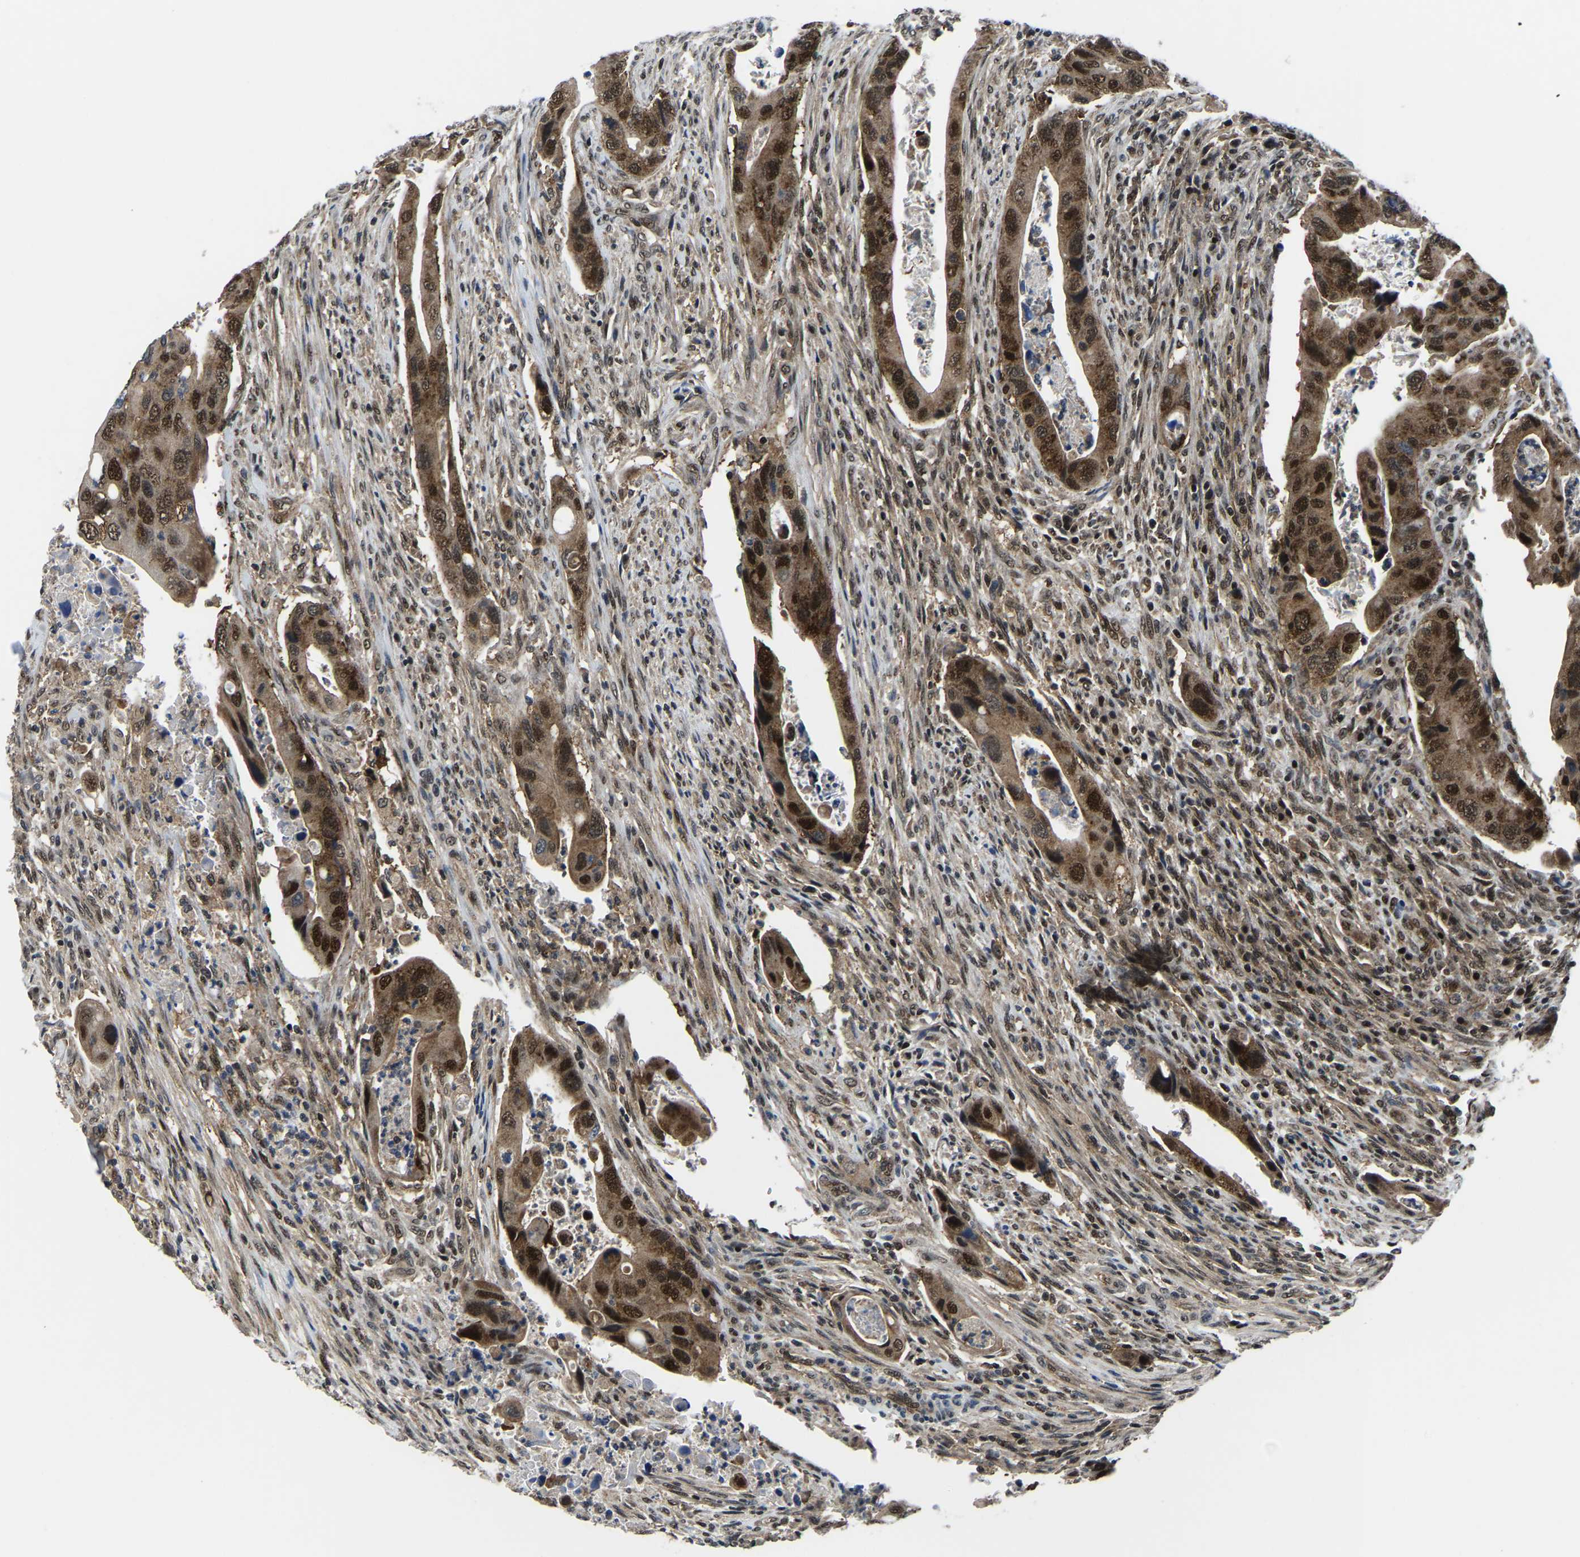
{"staining": {"intensity": "strong", "quantity": ">75%", "location": "cytoplasmic/membranous,nuclear"}, "tissue": "colorectal cancer", "cell_type": "Tumor cells", "image_type": "cancer", "snomed": [{"axis": "morphology", "description": "Adenocarcinoma, NOS"}, {"axis": "topography", "description": "Rectum"}], "caption": "Protein analysis of colorectal adenocarcinoma tissue demonstrates strong cytoplasmic/membranous and nuclear positivity in approximately >75% of tumor cells. (DAB = brown stain, brightfield microscopy at high magnification).", "gene": "DFFA", "patient": {"sex": "female", "age": 57}}